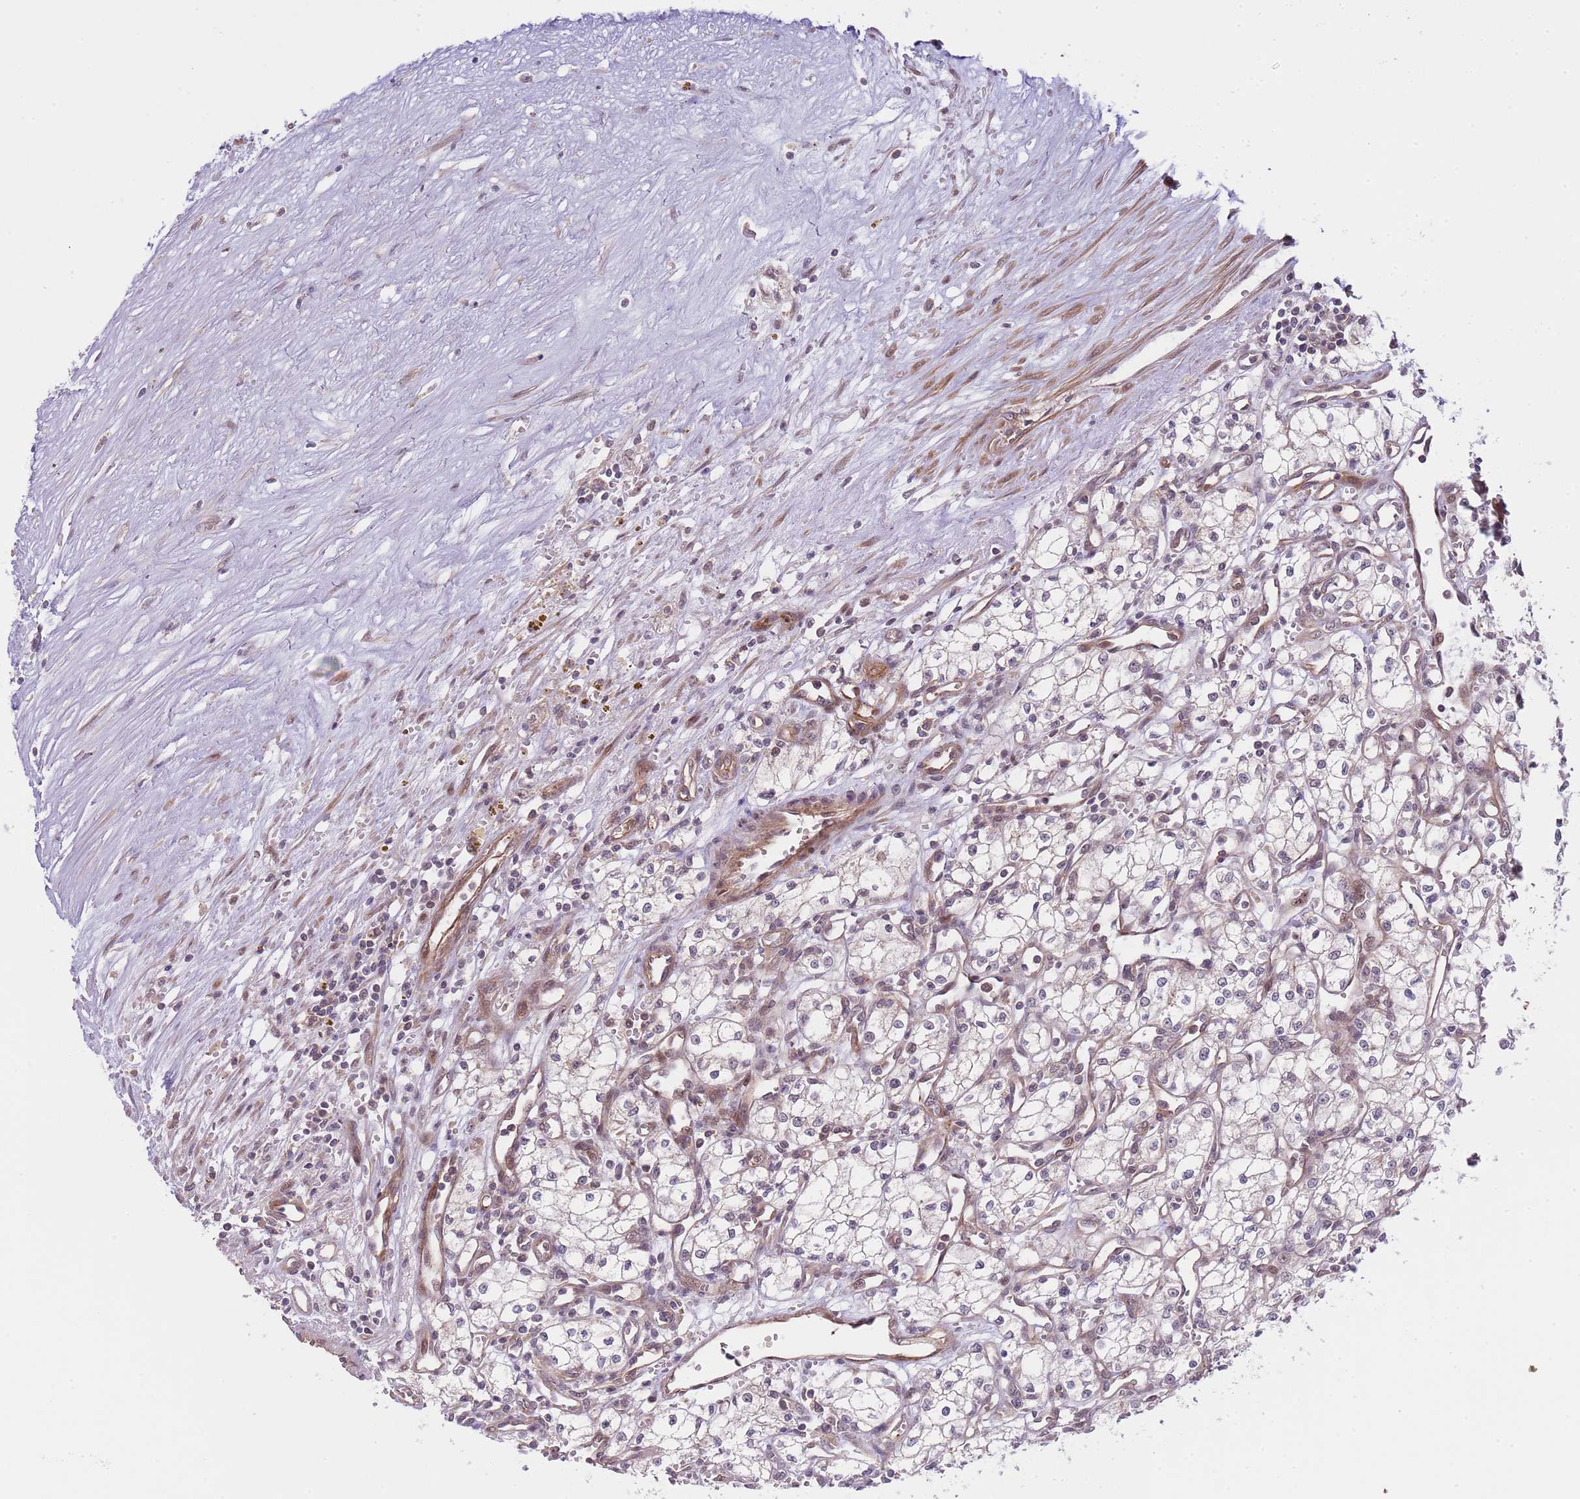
{"staining": {"intensity": "negative", "quantity": "none", "location": "none"}, "tissue": "renal cancer", "cell_type": "Tumor cells", "image_type": "cancer", "snomed": [{"axis": "morphology", "description": "Adenocarcinoma, NOS"}, {"axis": "topography", "description": "Kidney"}], "caption": "IHC micrograph of neoplastic tissue: human renal cancer (adenocarcinoma) stained with DAB demonstrates no significant protein staining in tumor cells. The staining is performed using DAB (3,3'-diaminobenzidine) brown chromogen with nuclei counter-stained in using hematoxylin.", "gene": "PRR16", "patient": {"sex": "male", "age": 59}}